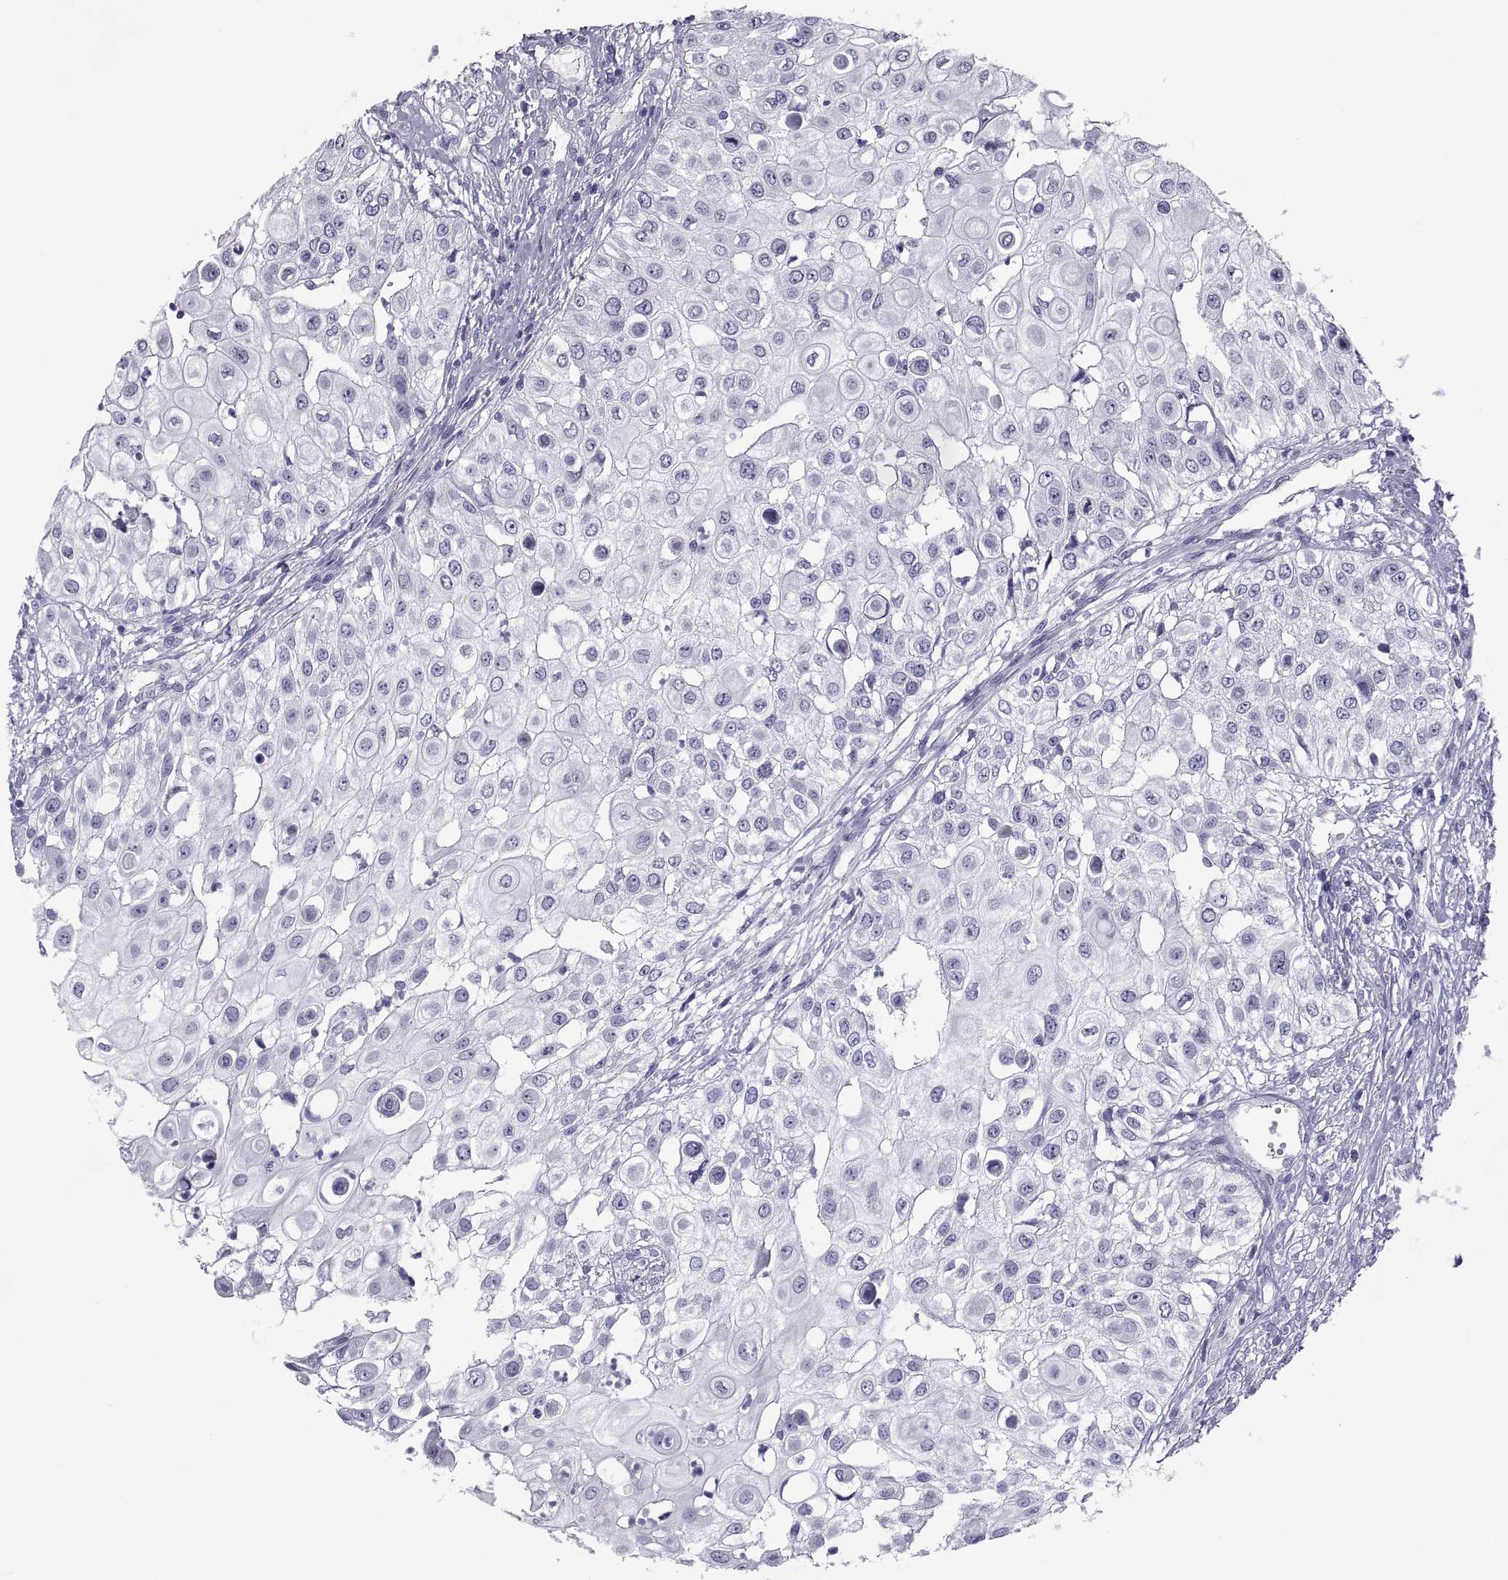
{"staining": {"intensity": "negative", "quantity": "none", "location": "none"}, "tissue": "urothelial cancer", "cell_type": "Tumor cells", "image_type": "cancer", "snomed": [{"axis": "morphology", "description": "Urothelial carcinoma, High grade"}, {"axis": "topography", "description": "Urinary bladder"}], "caption": "The histopathology image demonstrates no significant expression in tumor cells of urothelial cancer.", "gene": "NPTX2", "patient": {"sex": "female", "age": 79}}